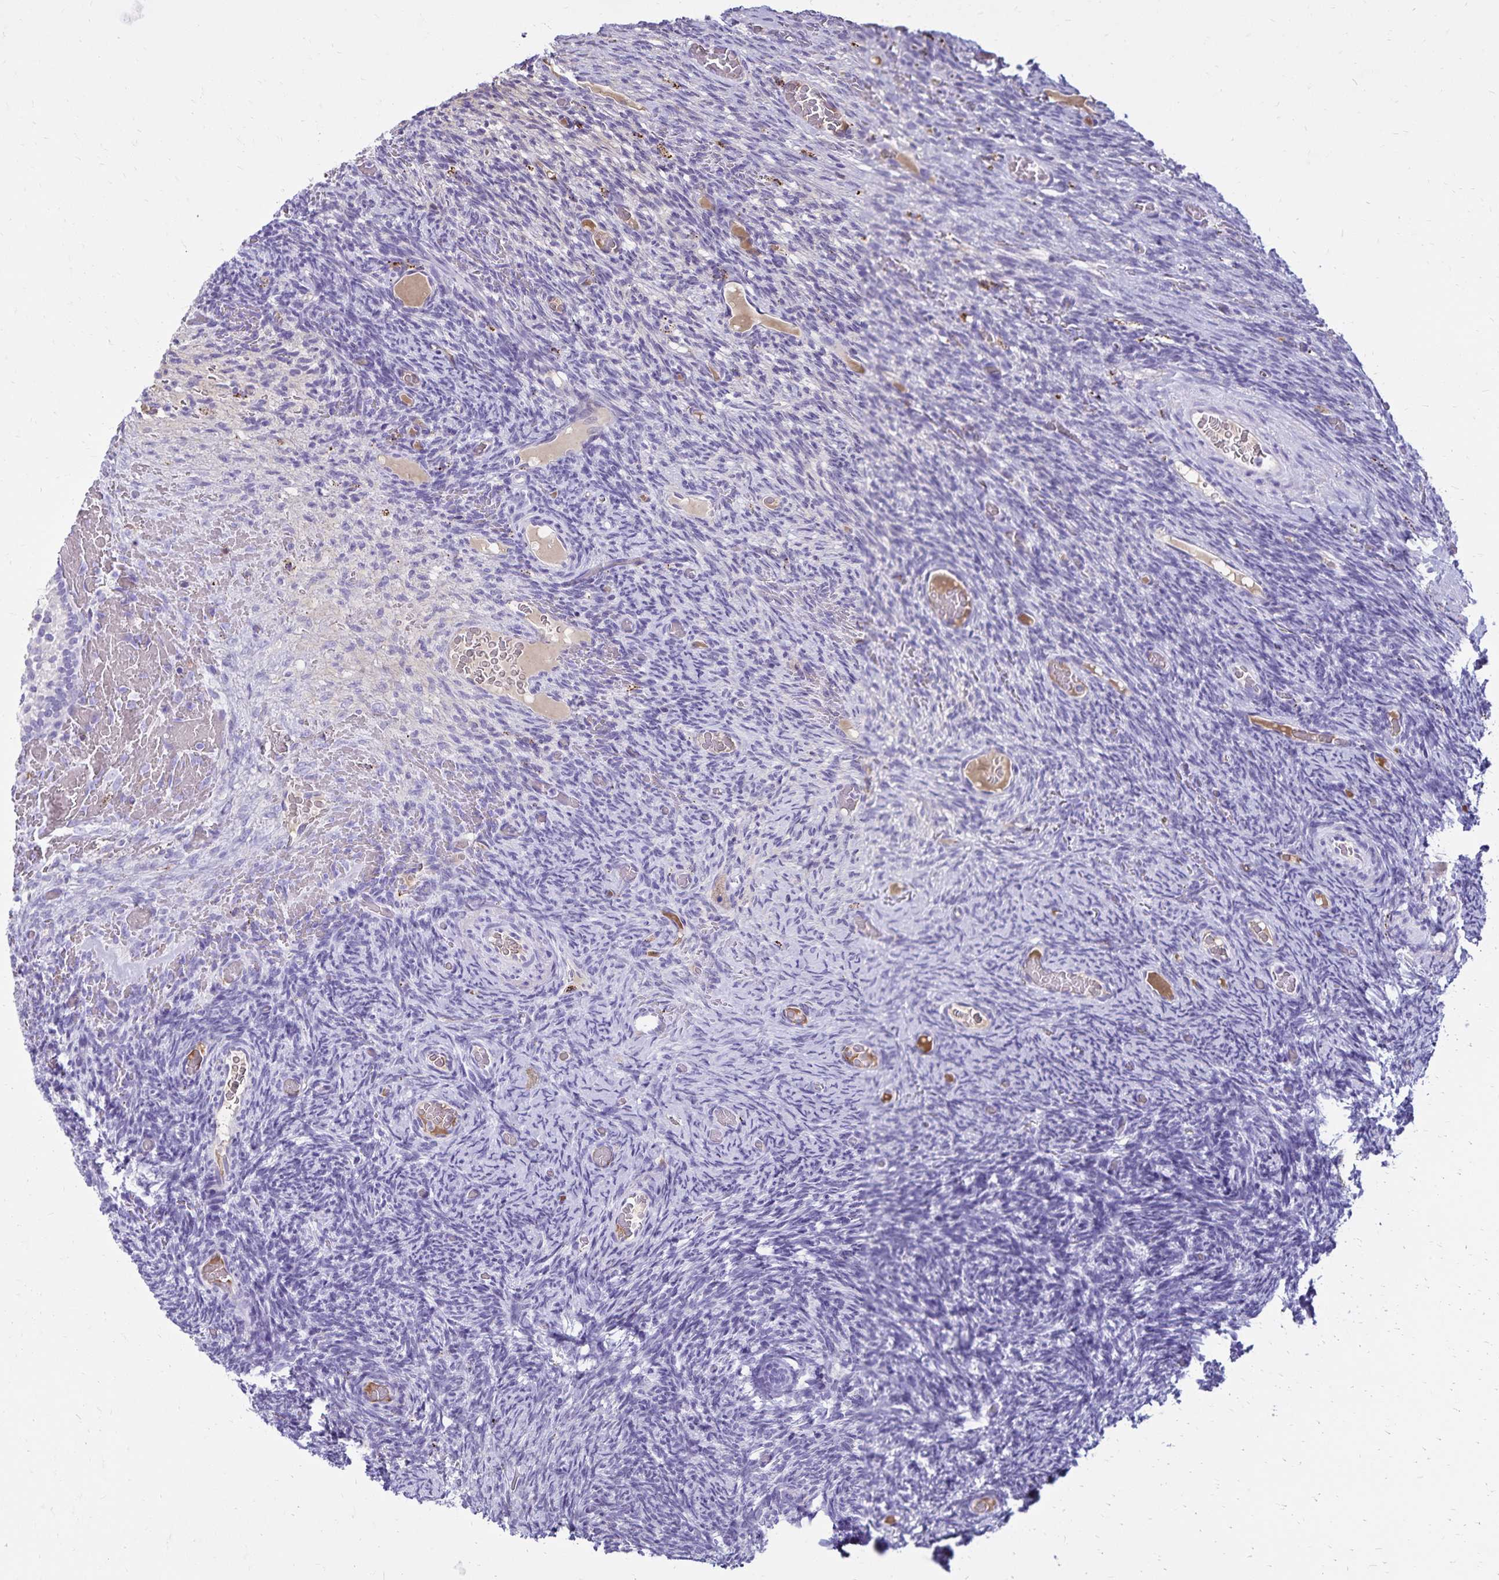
{"staining": {"intensity": "negative", "quantity": "none", "location": "none"}, "tissue": "ovary", "cell_type": "Ovarian stroma cells", "image_type": "normal", "snomed": [{"axis": "morphology", "description": "Normal tissue, NOS"}, {"axis": "topography", "description": "Ovary"}], "caption": "This is an IHC histopathology image of normal ovary. There is no staining in ovarian stroma cells.", "gene": "CD27", "patient": {"sex": "female", "age": 34}}